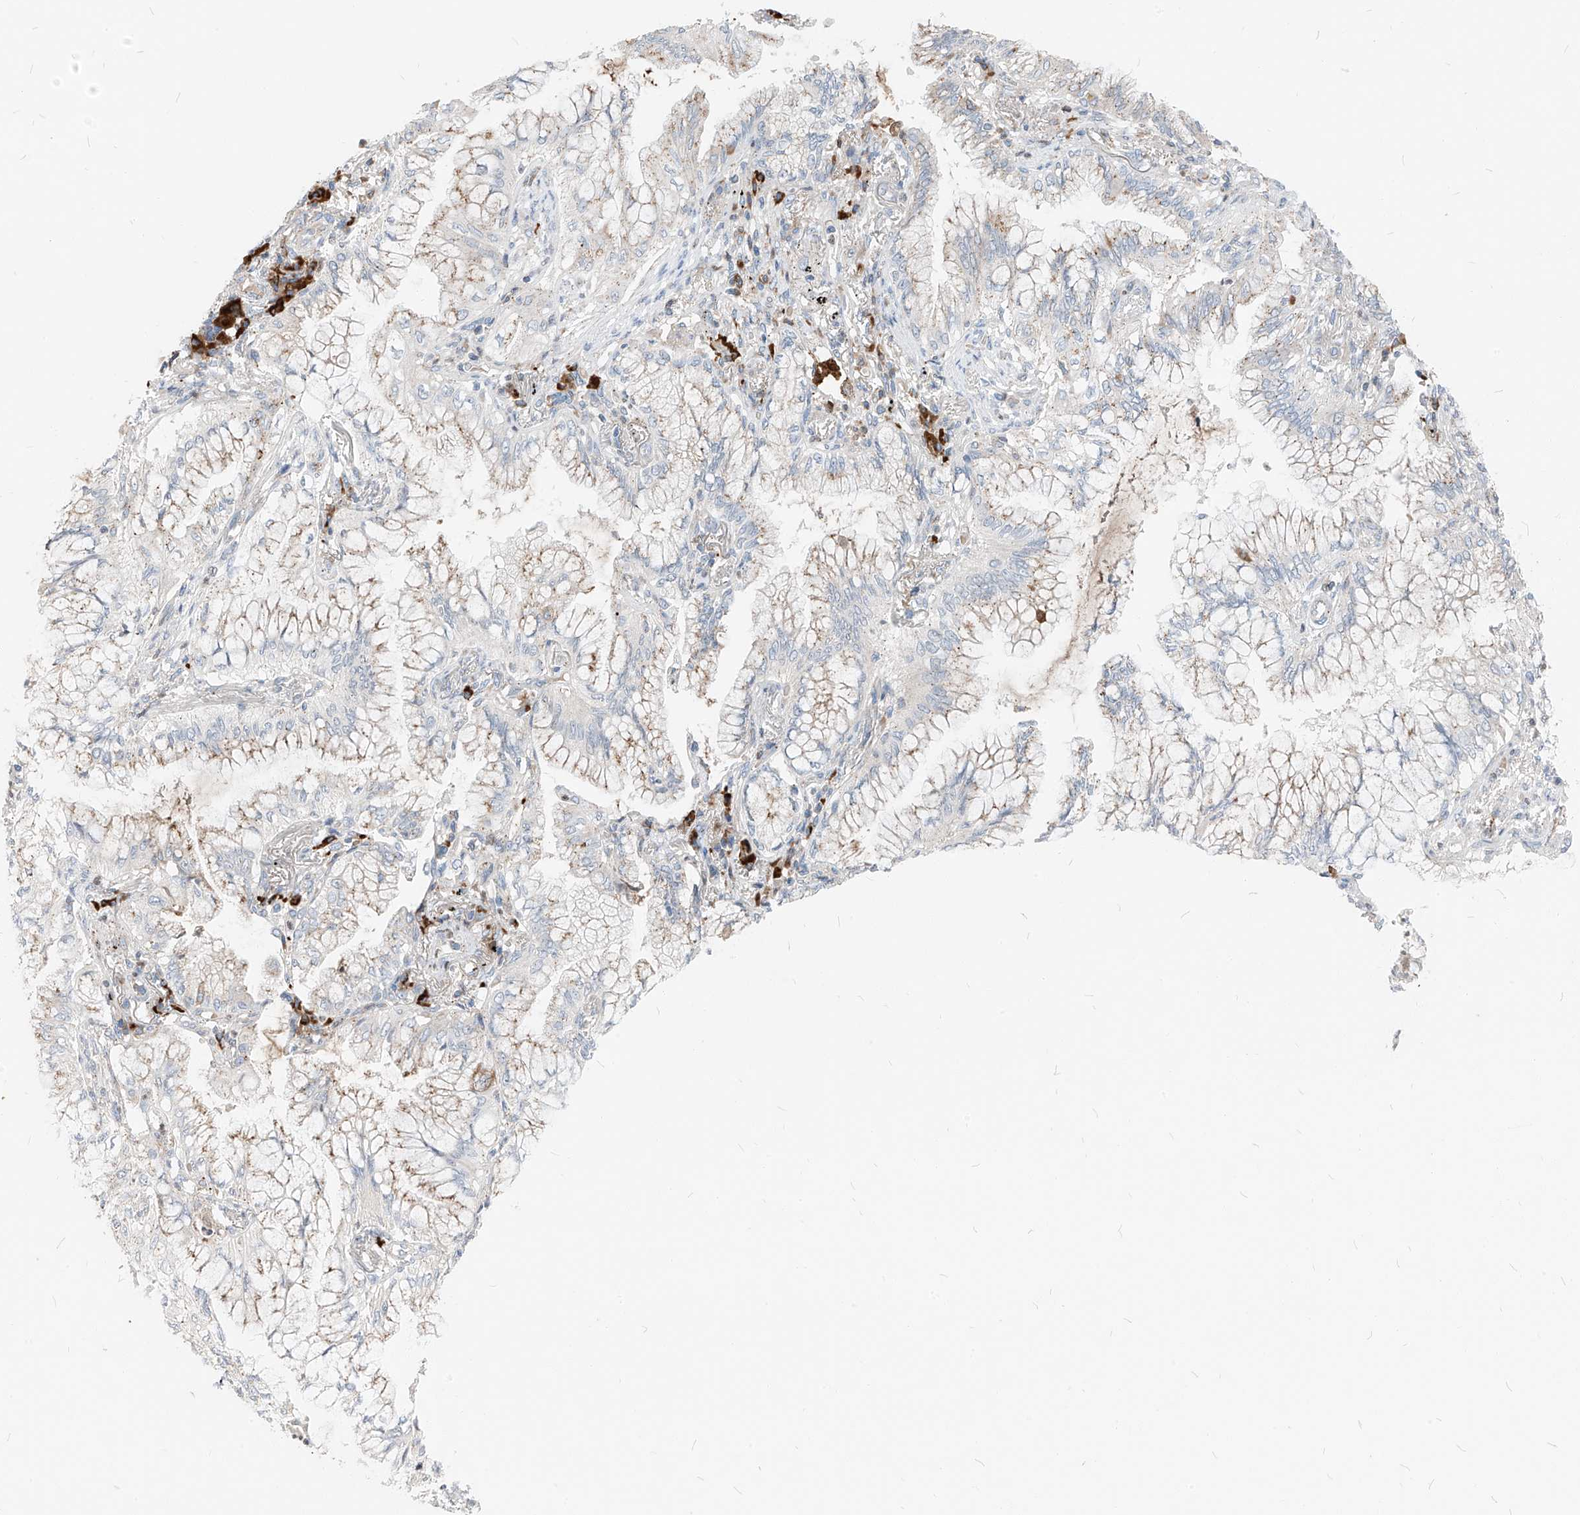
{"staining": {"intensity": "weak", "quantity": "25%-75%", "location": "cytoplasmic/membranous"}, "tissue": "lung cancer", "cell_type": "Tumor cells", "image_type": "cancer", "snomed": [{"axis": "morphology", "description": "Adenocarcinoma, NOS"}, {"axis": "topography", "description": "Lung"}], "caption": "Weak cytoplasmic/membranous expression for a protein is appreciated in approximately 25%-75% of tumor cells of lung cancer using immunohistochemistry.", "gene": "CHMP2B", "patient": {"sex": "female", "age": 70}}